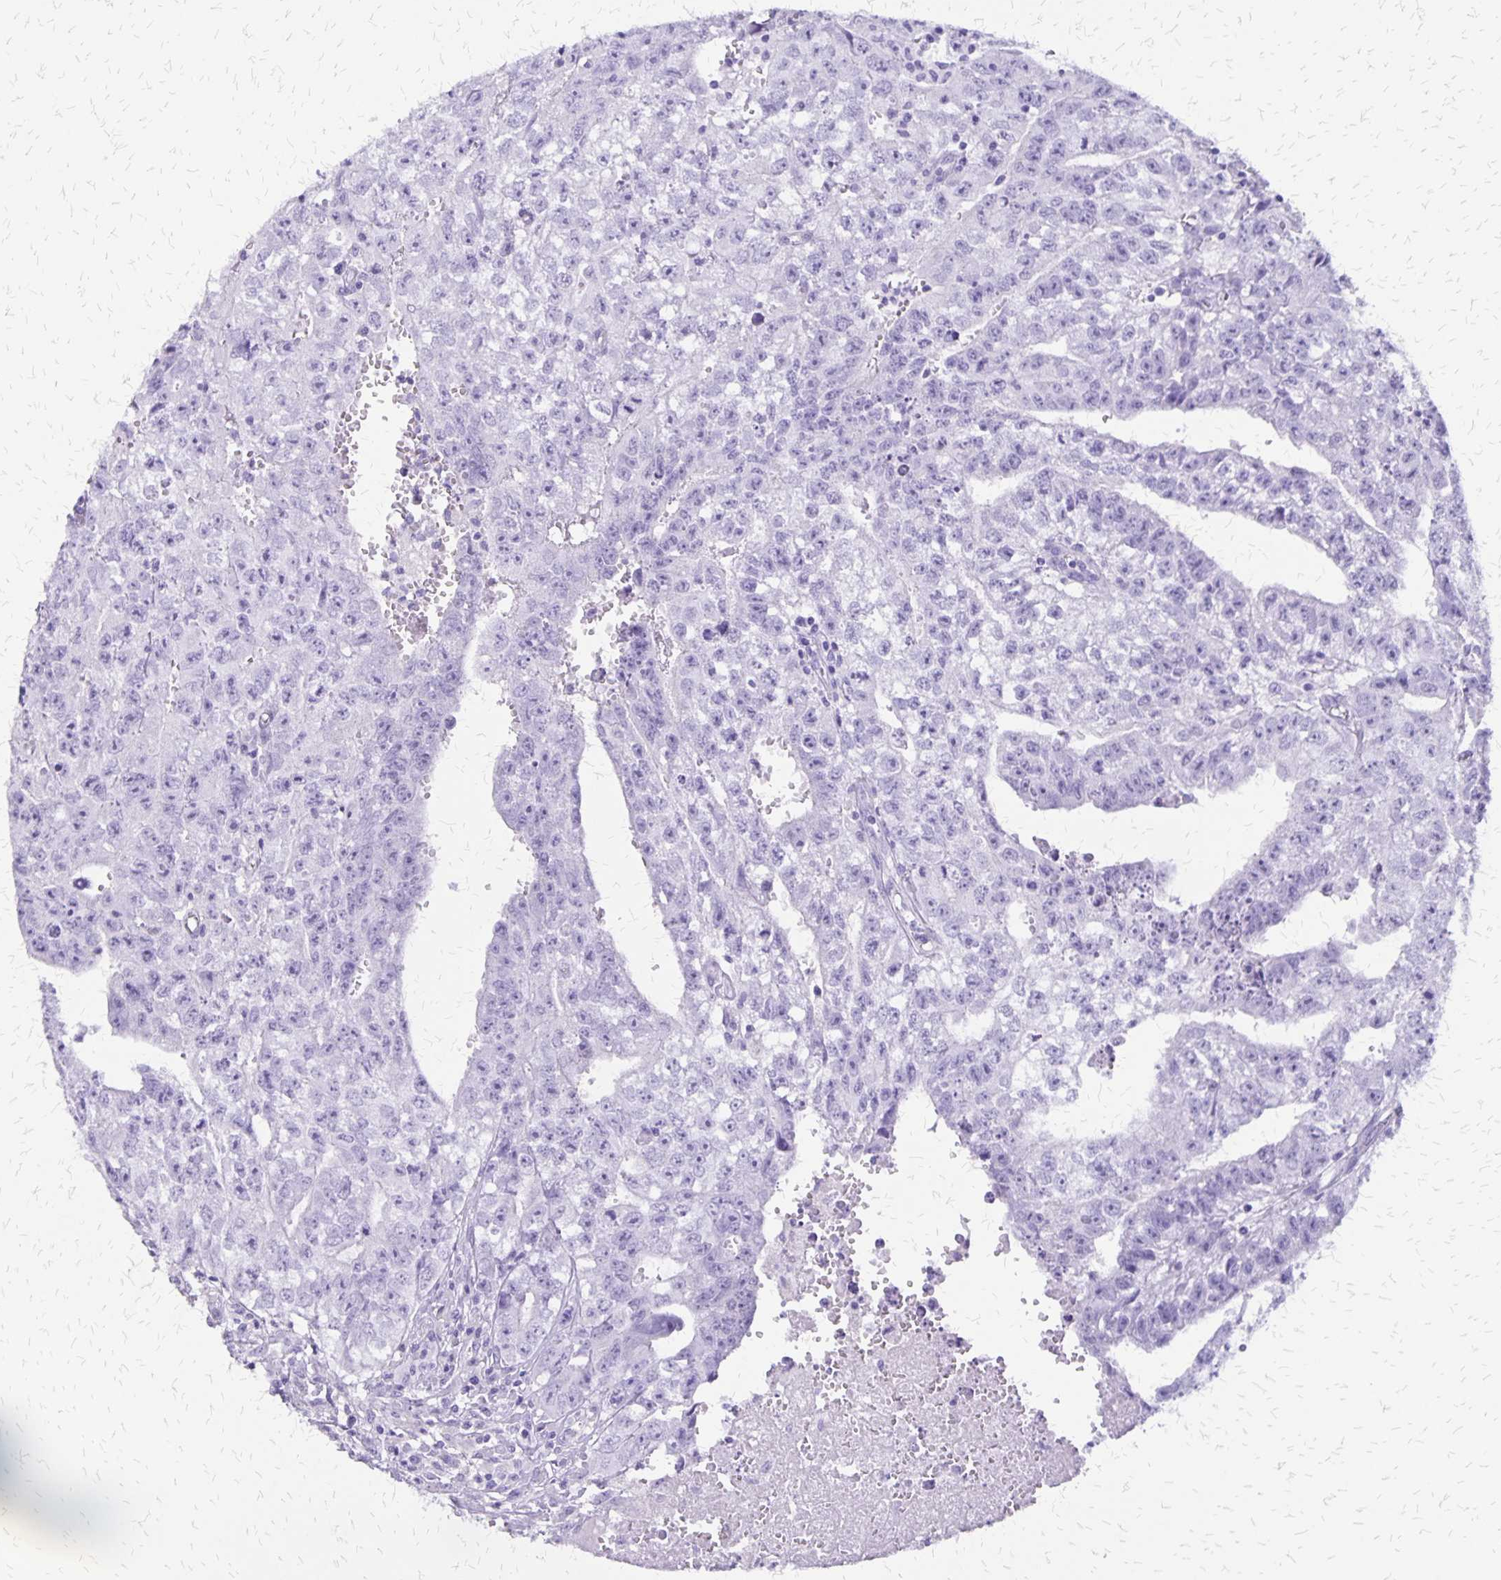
{"staining": {"intensity": "negative", "quantity": "none", "location": "none"}, "tissue": "testis cancer", "cell_type": "Tumor cells", "image_type": "cancer", "snomed": [{"axis": "morphology", "description": "Carcinoma, Embryonal, NOS"}, {"axis": "morphology", "description": "Teratoma, malignant, NOS"}, {"axis": "topography", "description": "Testis"}], "caption": "The IHC micrograph has no significant expression in tumor cells of testis cancer tissue.", "gene": "SLC13A2", "patient": {"sex": "male", "age": 24}}